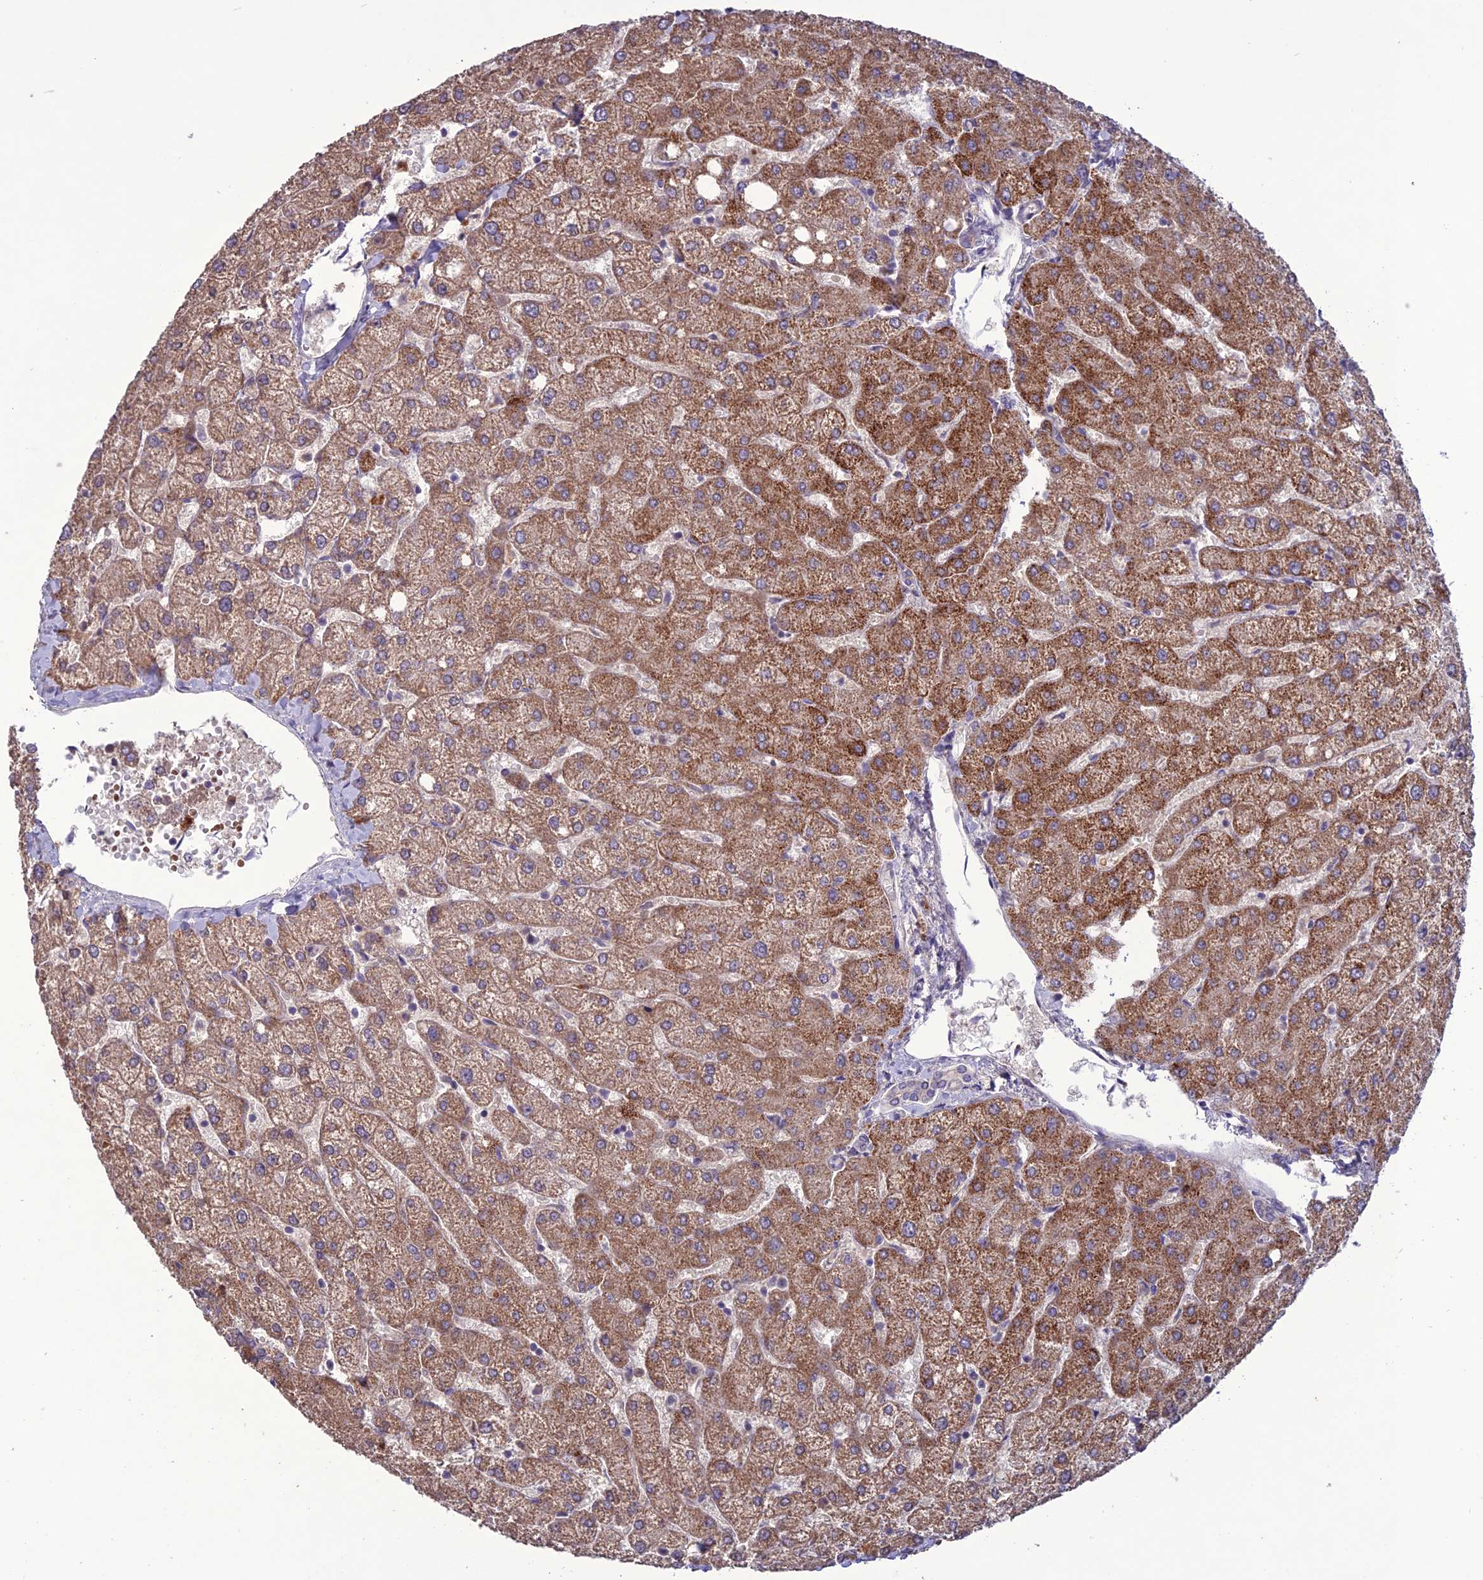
{"staining": {"intensity": "negative", "quantity": "none", "location": "none"}, "tissue": "liver", "cell_type": "Cholangiocytes", "image_type": "normal", "snomed": [{"axis": "morphology", "description": "Normal tissue, NOS"}, {"axis": "topography", "description": "Liver"}], "caption": "The histopathology image reveals no significant staining in cholangiocytes of liver.", "gene": "C2orf76", "patient": {"sex": "female", "age": 54}}